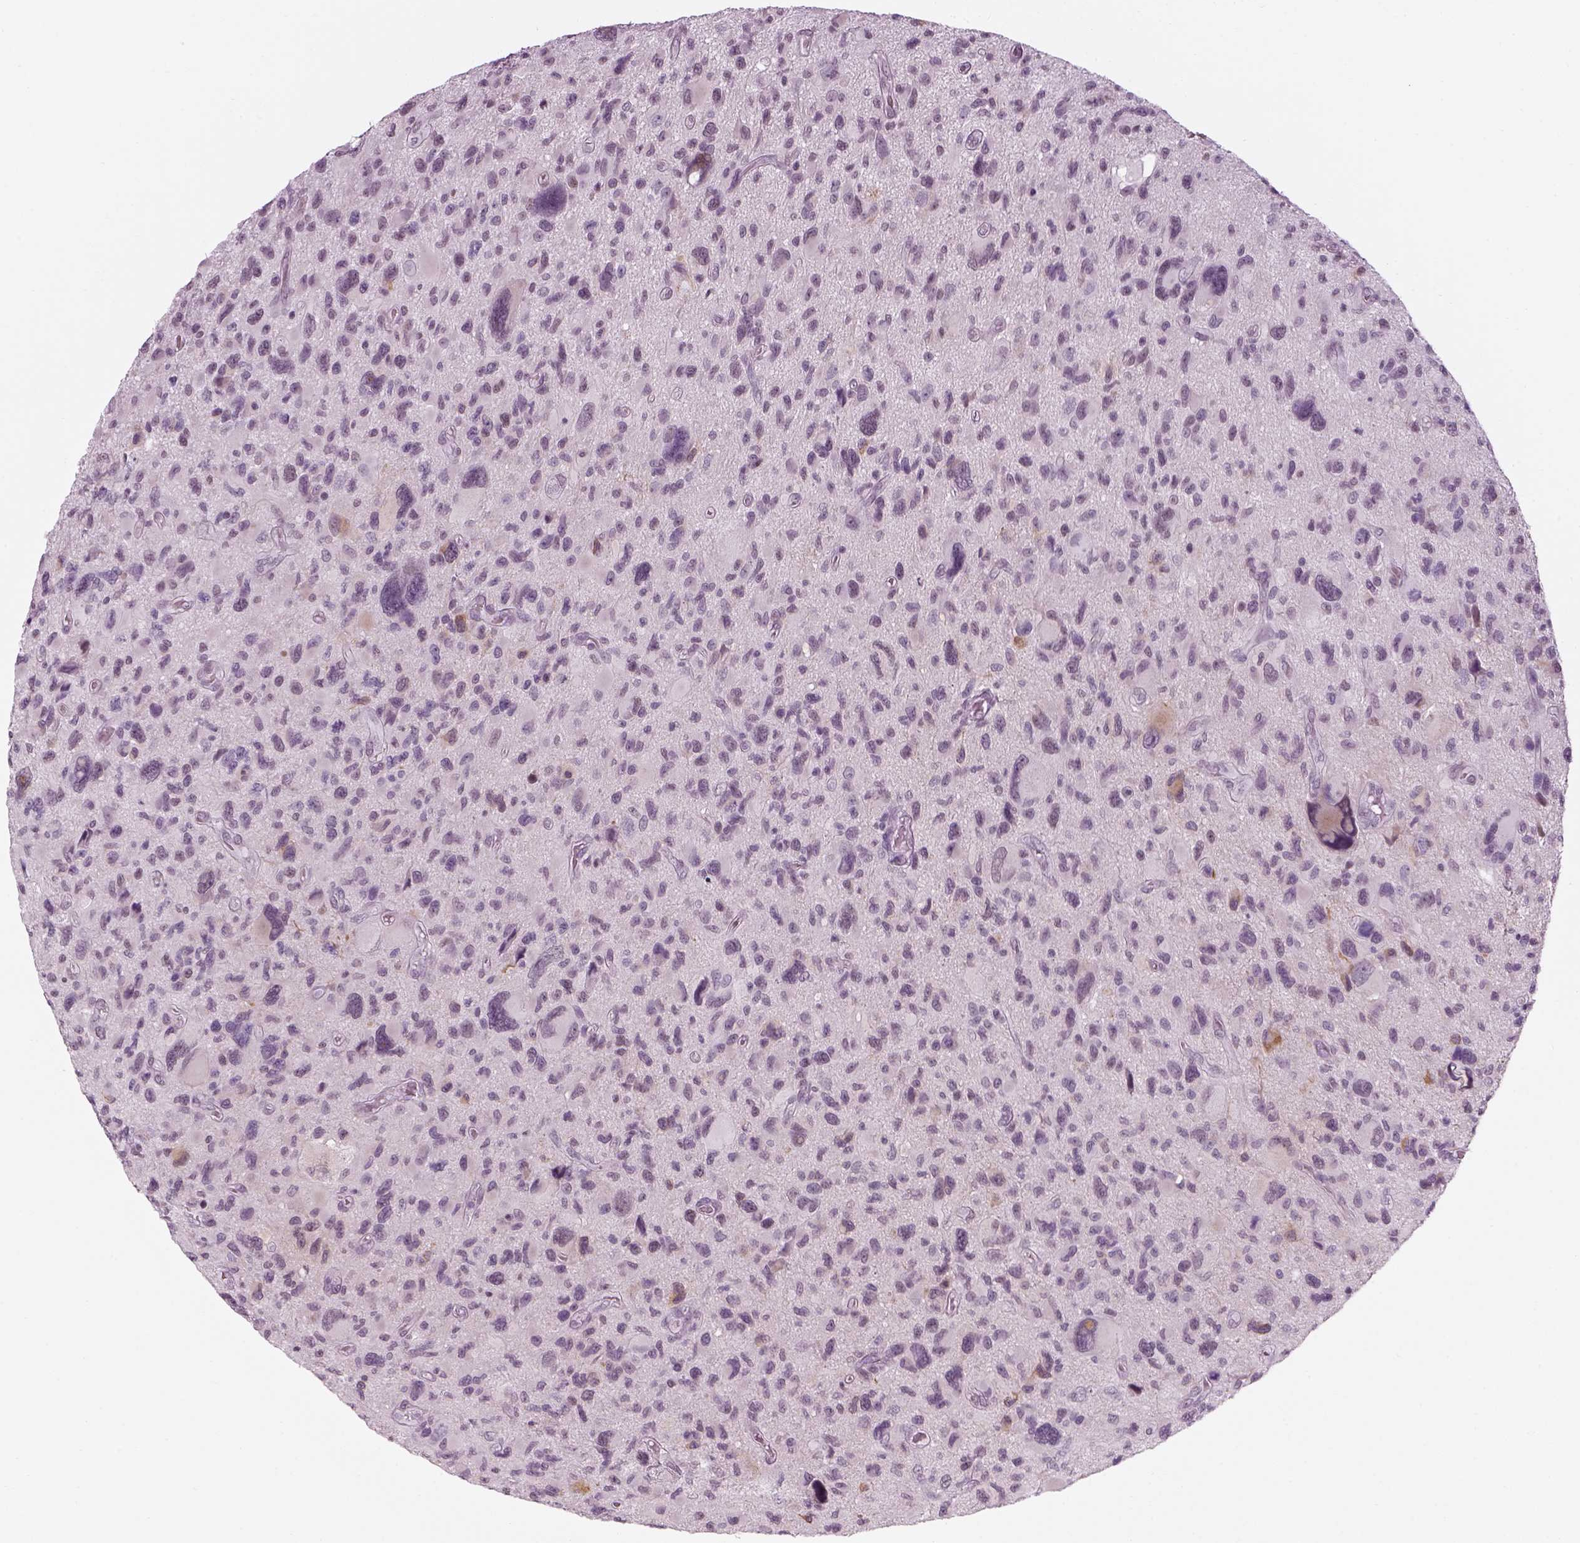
{"staining": {"intensity": "negative", "quantity": "none", "location": "none"}, "tissue": "glioma", "cell_type": "Tumor cells", "image_type": "cancer", "snomed": [{"axis": "morphology", "description": "Glioma, malignant, NOS"}, {"axis": "morphology", "description": "Glioma, malignant, High grade"}, {"axis": "topography", "description": "Brain"}], "caption": "The image displays no staining of tumor cells in glioma. (DAB IHC visualized using brightfield microscopy, high magnification).", "gene": "KCNG2", "patient": {"sex": "female", "age": 71}}